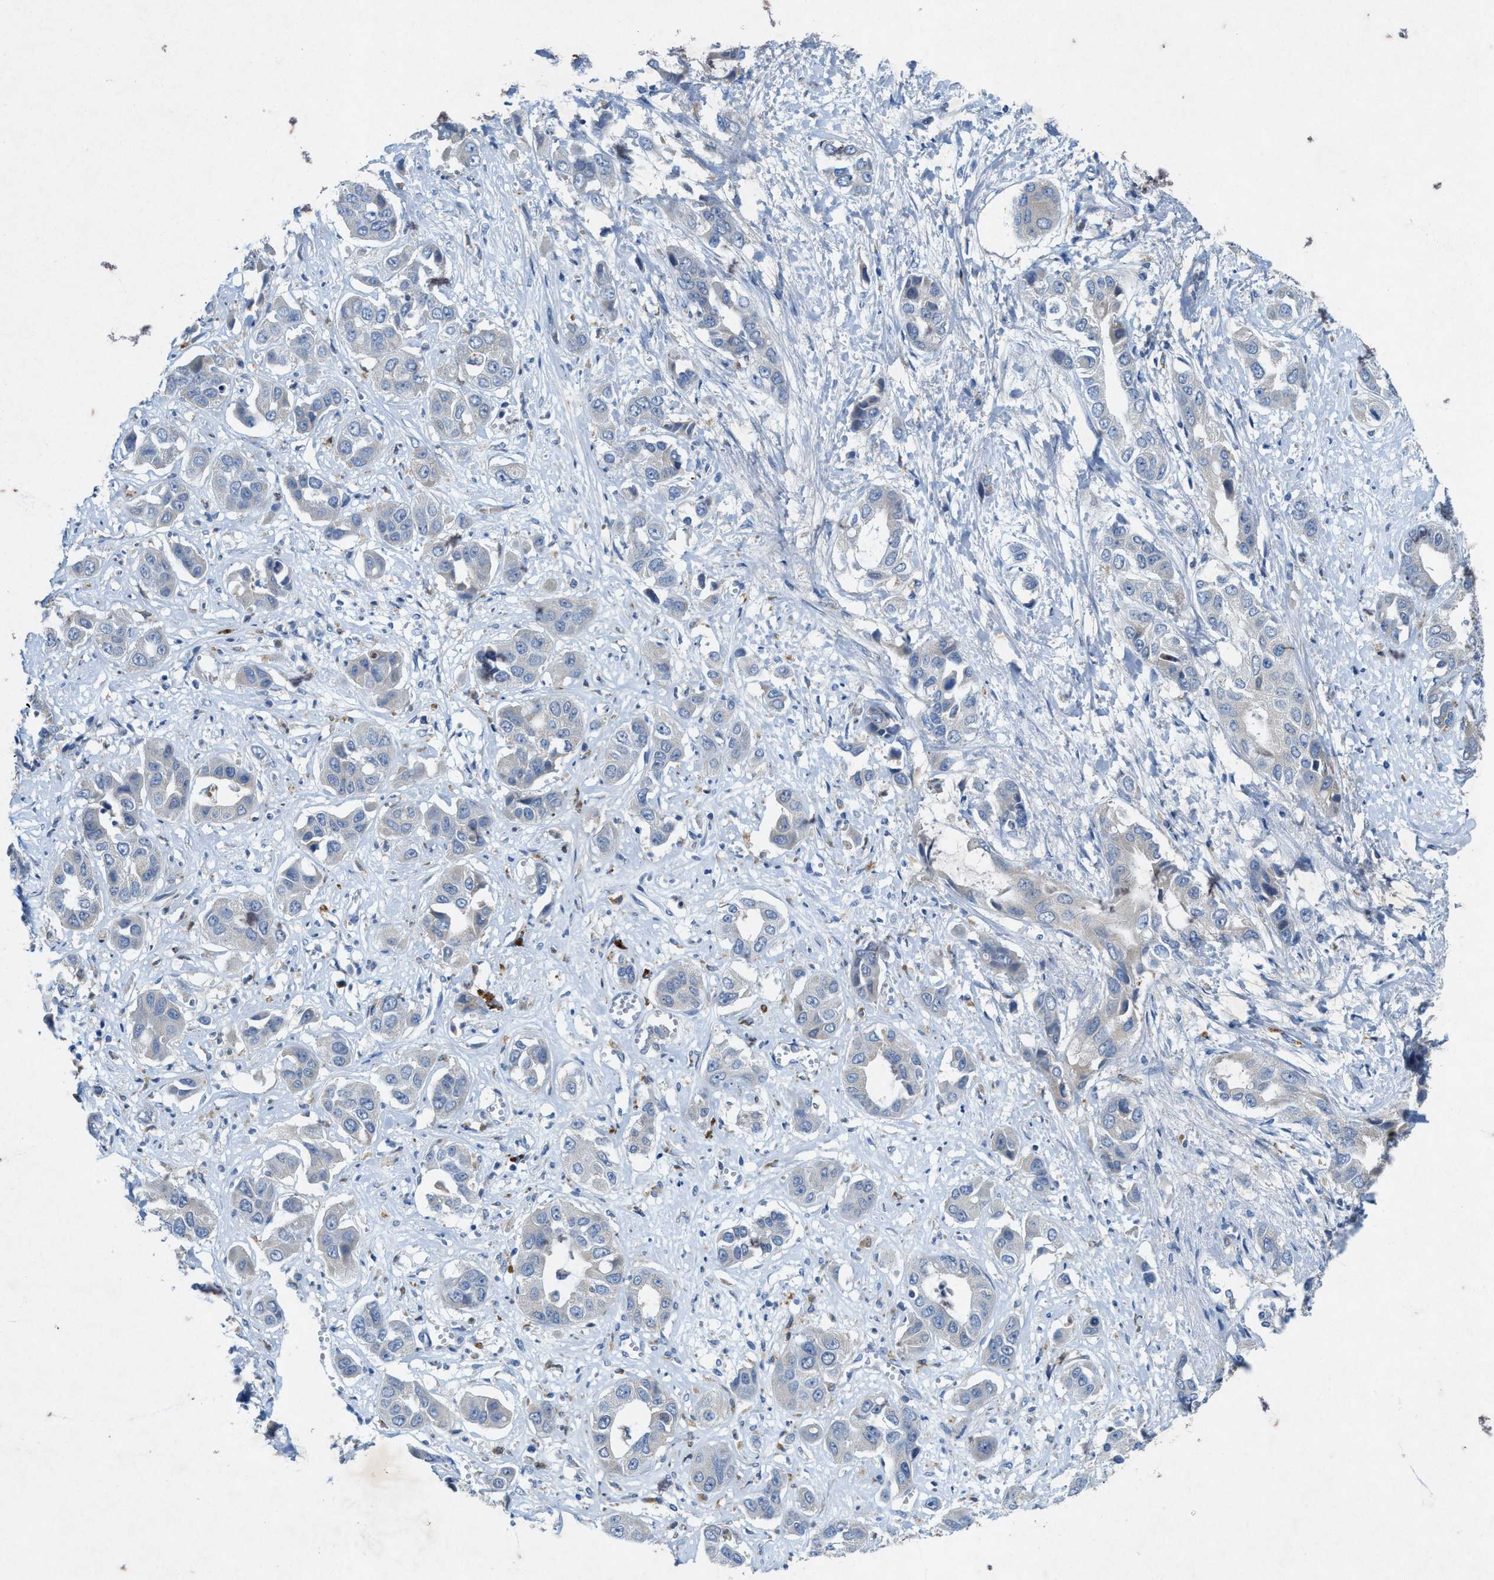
{"staining": {"intensity": "negative", "quantity": "none", "location": "none"}, "tissue": "liver cancer", "cell_type": "Tumor cells", "image_type": "cancer", "snomed": [{"axis": "morphology", "description": "Cholangiocarcinoma"}, {"axis": "topography", "description": "Liver"}], "caption": "Immunohistochemistry micrograph of neoplastic tissue: liver cancer (cholangiocarcinoma) stained with DAB (3,3'-diaminobenzidine) shows no significant protein staining in tumor cells.", "gene": "URGCP", "patient": {"sex": "female", "age": 52}}